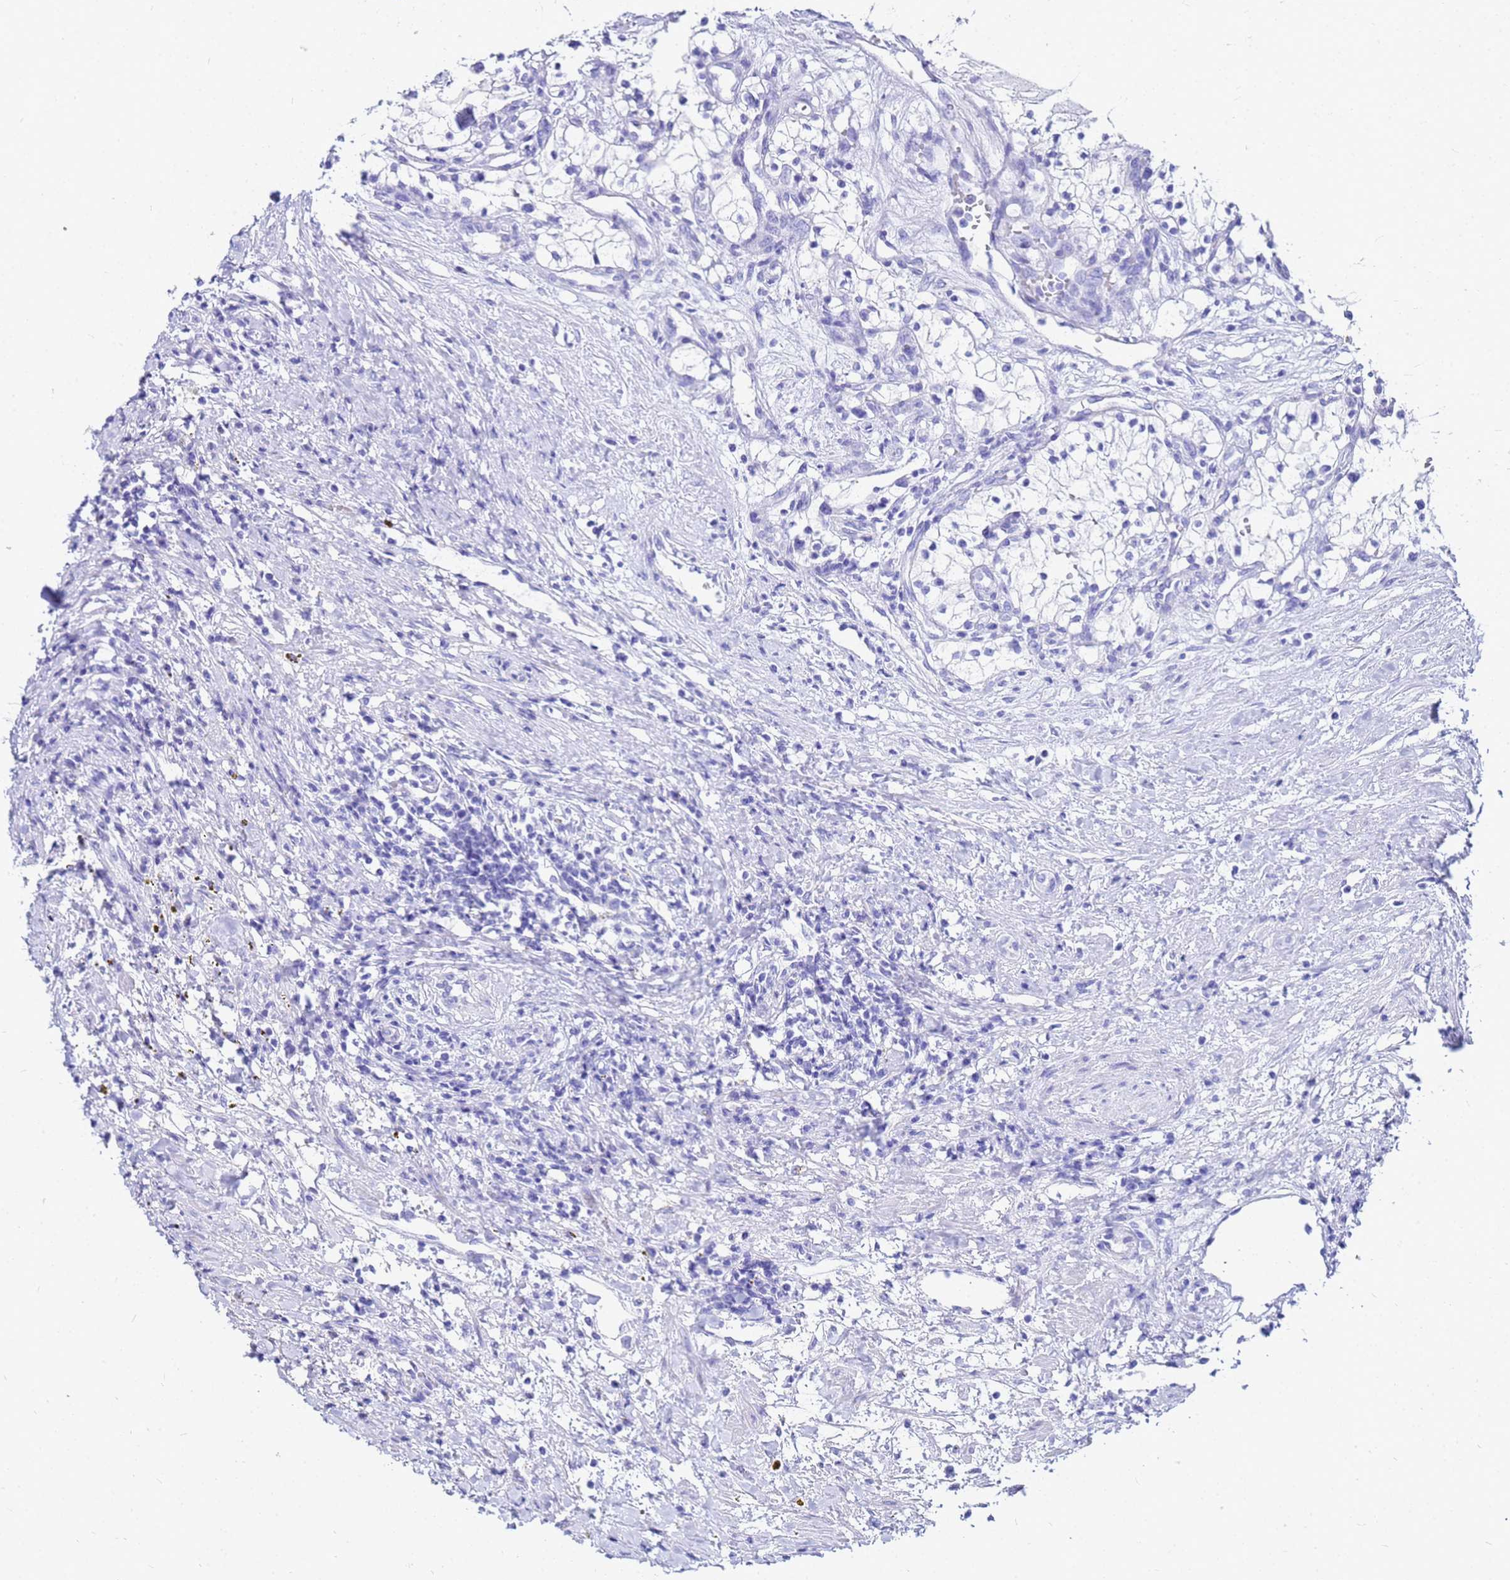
{"staining": {"intensity": "negative", "quantity": "none", "location": "none"}, "tissue": "renal cancer", "cell_type": "Tumor cells", "image_type": "cancer", "snomed": [{"axis": "morphology", "description": "Normal tissue, NOS"}, {"axis": "morphology", "description": "Adenocarcinoma, NOS"}, {"axis": "topography", "description": "Kidney"}], "caption": "Image shows no significant protein staining in tumor cells of renal cancer (adenocarcinoma). (DAB (3,3'-diaminobenzidine) immunohistochemistry visualized using brightfield microscopy, high magnification).", "gene": "CKB", "patient": {"sex": "male", "age": 68}}